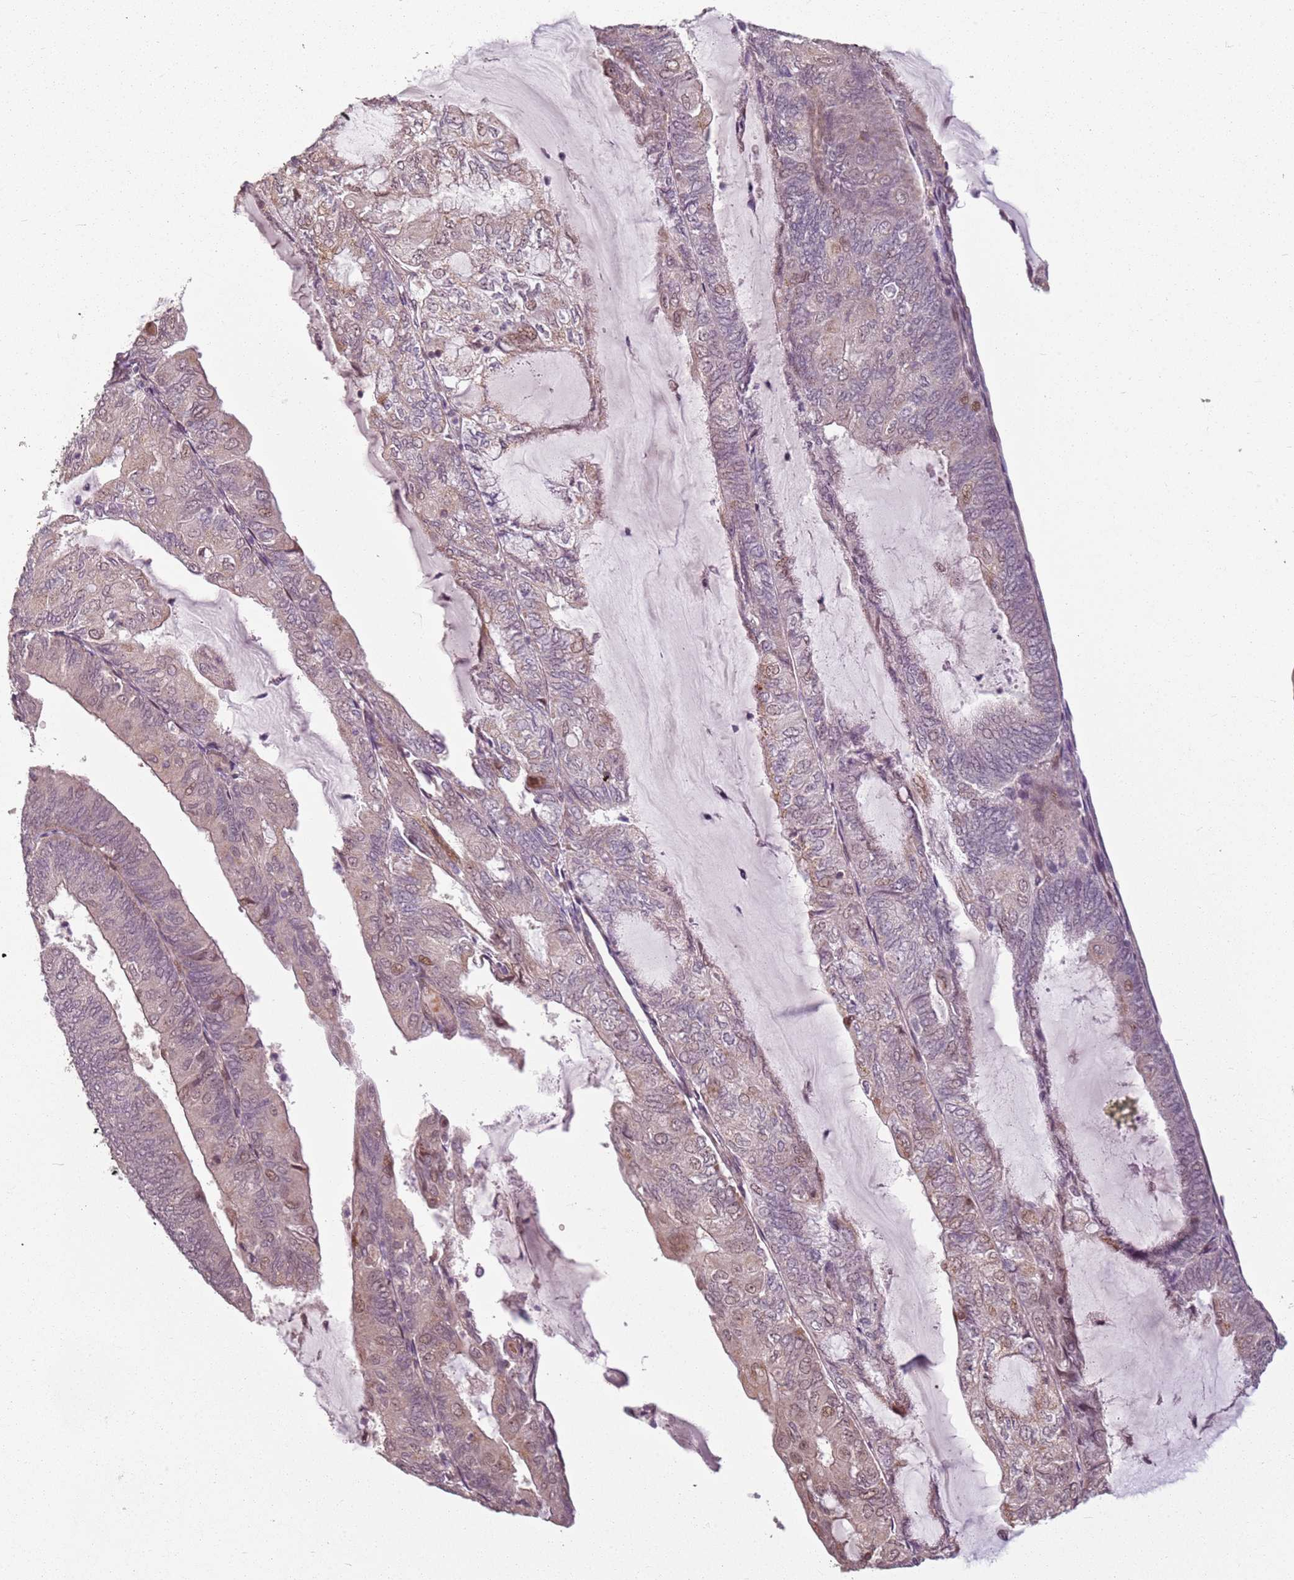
{"staining": {"intensity": "weak", "quantity": "<25%", "location": "nuclear"}, "tissue": "endometrial cancer", "cell_type": "Tumor cells", "image_type": "cancer", "snomed": [{"axis": "morphology", "description": "Adenocarcinoma, NOS"}, {"axis": "topography", "description": "Endometrium"}], "caption": "A histopathology image of human endometrial cancer is negative for staining in tumor cells.", "gene": "CHURC1", "patient": {"sex": "female", "age": 81}}